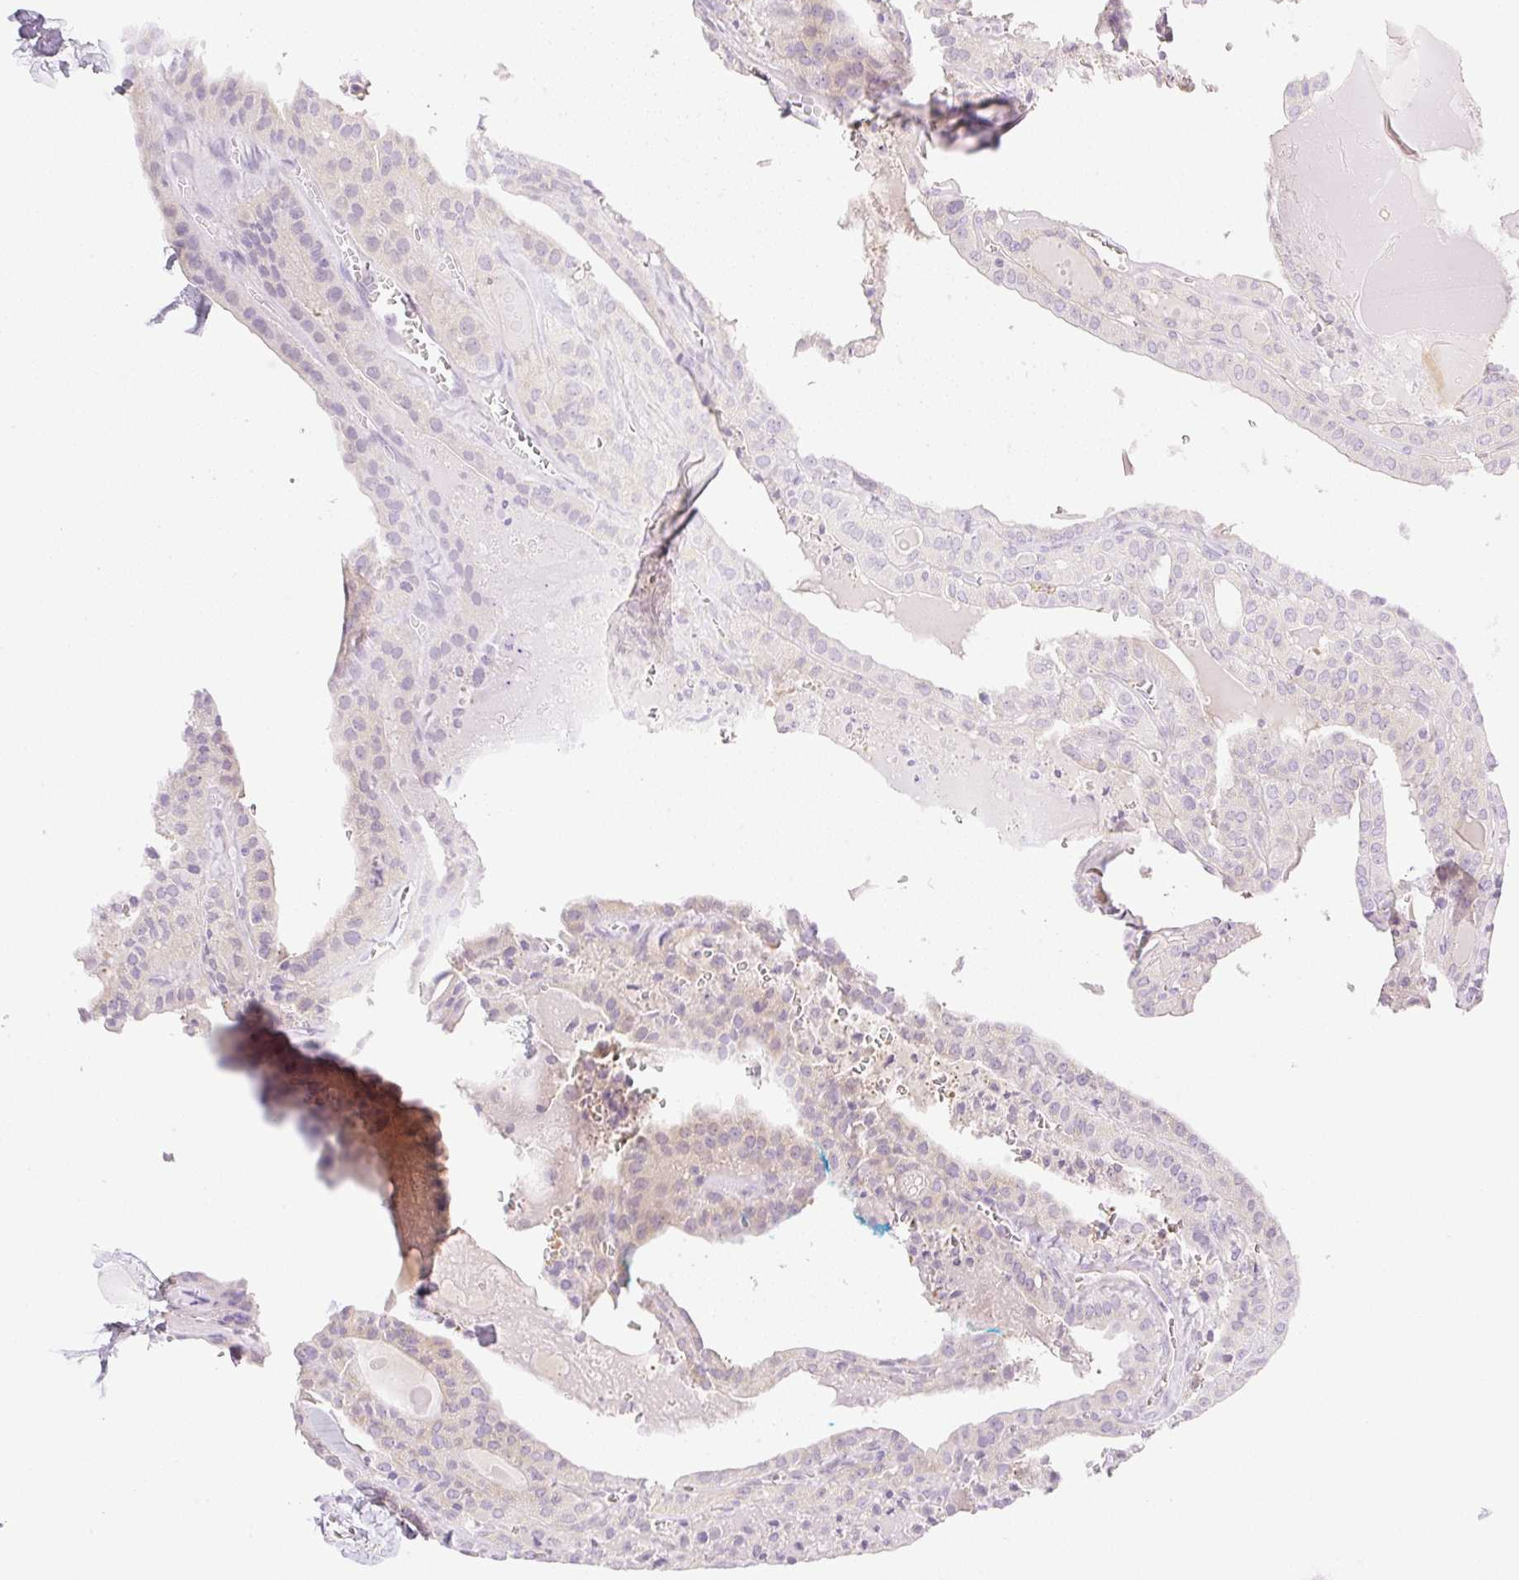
{"staining": {"intensity": "negative", "quantity": "none", "location": "none"}, "tissue": "thyroid cancer", "cell_type": "Tumor cells", "image_type": "cancer", "snomed": [{"axis": "morphology", "description": "Papillary adenocarcinoma, NOS"}, {"axis": "topography", "description": "Thyroid gland"}], "caption": "Immunohistochemistry (IHC) photomicrograph of human papillary adenocarcinoma (thyroid) stained for a protein (brown), which displays no expression in tumor cells.", "gene": "MIA2", "patient": {"sex": "male", "age": 52}}